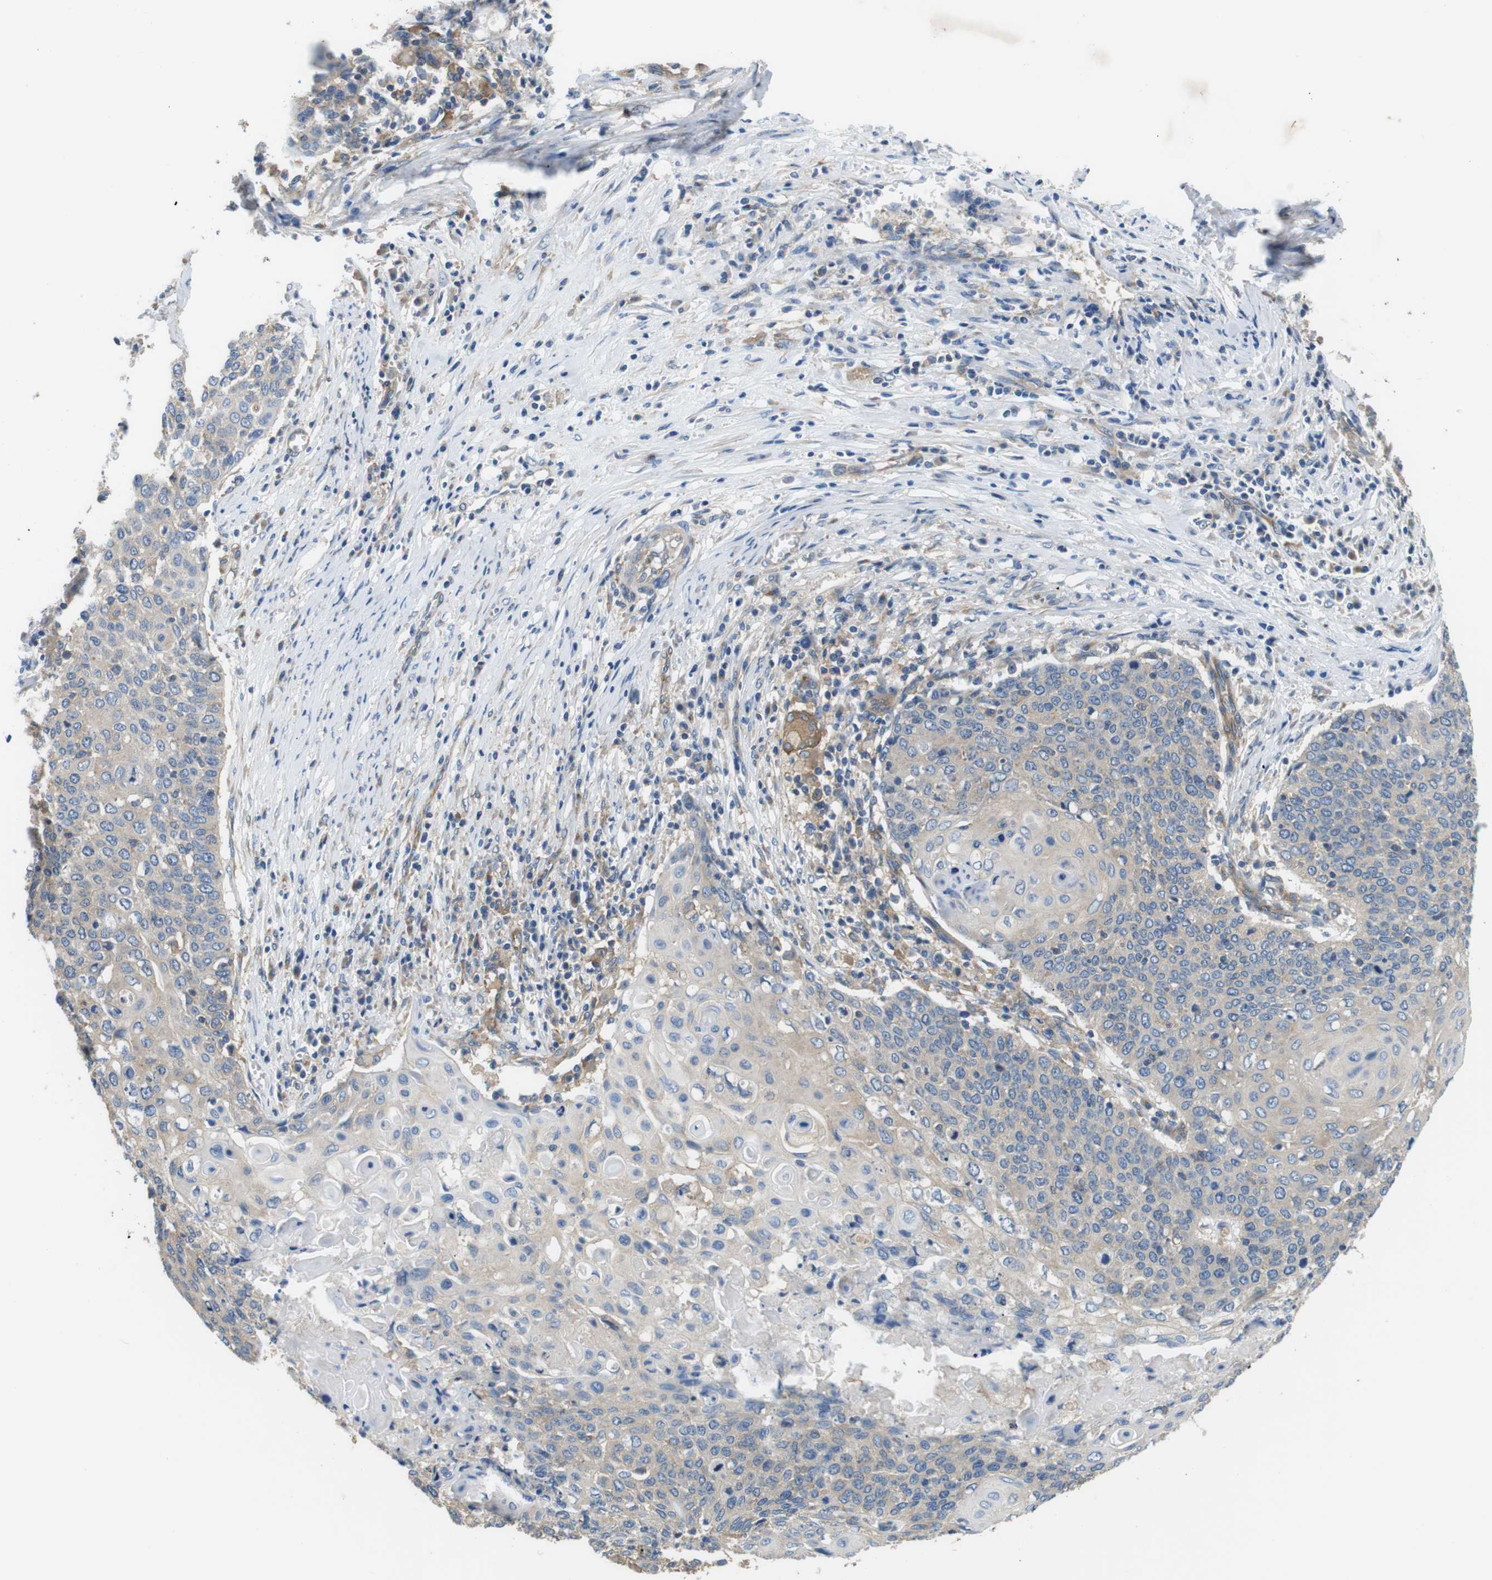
{"staining": {"intensity": "weak", "quantity": "25%-75%", "location": "cytoplasmic/membranous"}, "tissue": "cervical cancer", "cell_type": "Tumor cells", "image_type": "cancer", "snomed": [{"axis": "morphology", "description": "Squamous cell carcinoma, NOS"}, {"axis": "topography", "description": "Cervix"}], "caption": "Protein expression analysis of human cervical squamous cell carcinoma reveals weak cytoplasmic/membranous staining in approximately 25%-75% of tumor cells.", "gene": "DENND4C", "patient": {"sex": "female", "age": 39}}